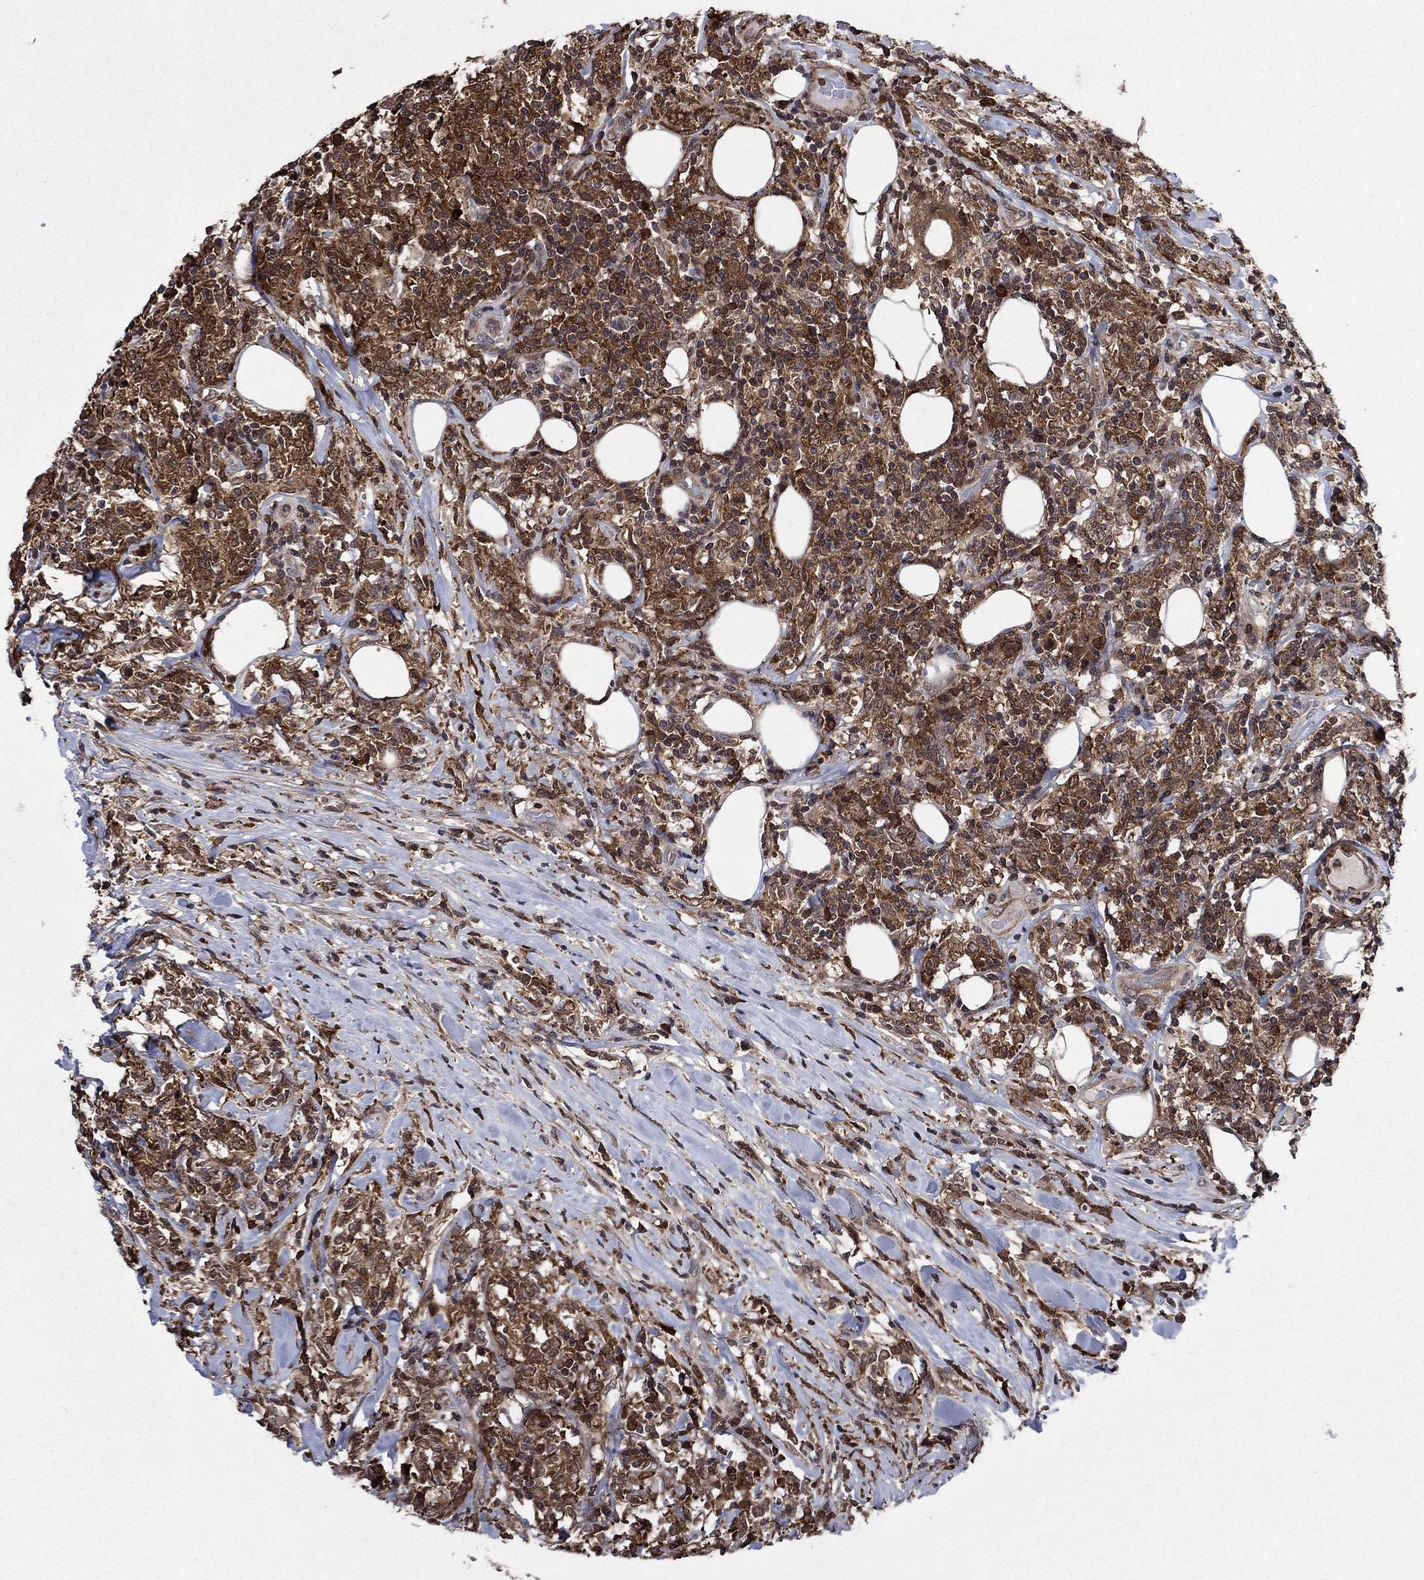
{"staining": {"intensity": "strong", "quantity": ">75%", "location": "cytoplasmic/membranous"}, "tissue": "lymphoma", "cell_type": "Tumor cells", "image_type": "cancer", "snomed": [{"axis": "morphology", "description": "Malignant lymphoma, non-Hodgkin's type, High grade"}, {"axis": "topography", "description": "Lymph node"}], "caption": "Immunohistochemistry histopathology image of human malignant lymphoma, non-Hodgkin's type (high-grade) stained for a protein (brown), which displays high levels of strong cytoplasmic/membranous positivity in approximately >75% of tumor cells.", "gene": "CACYBP", "patient": {"sex": "female", "age": 84}}